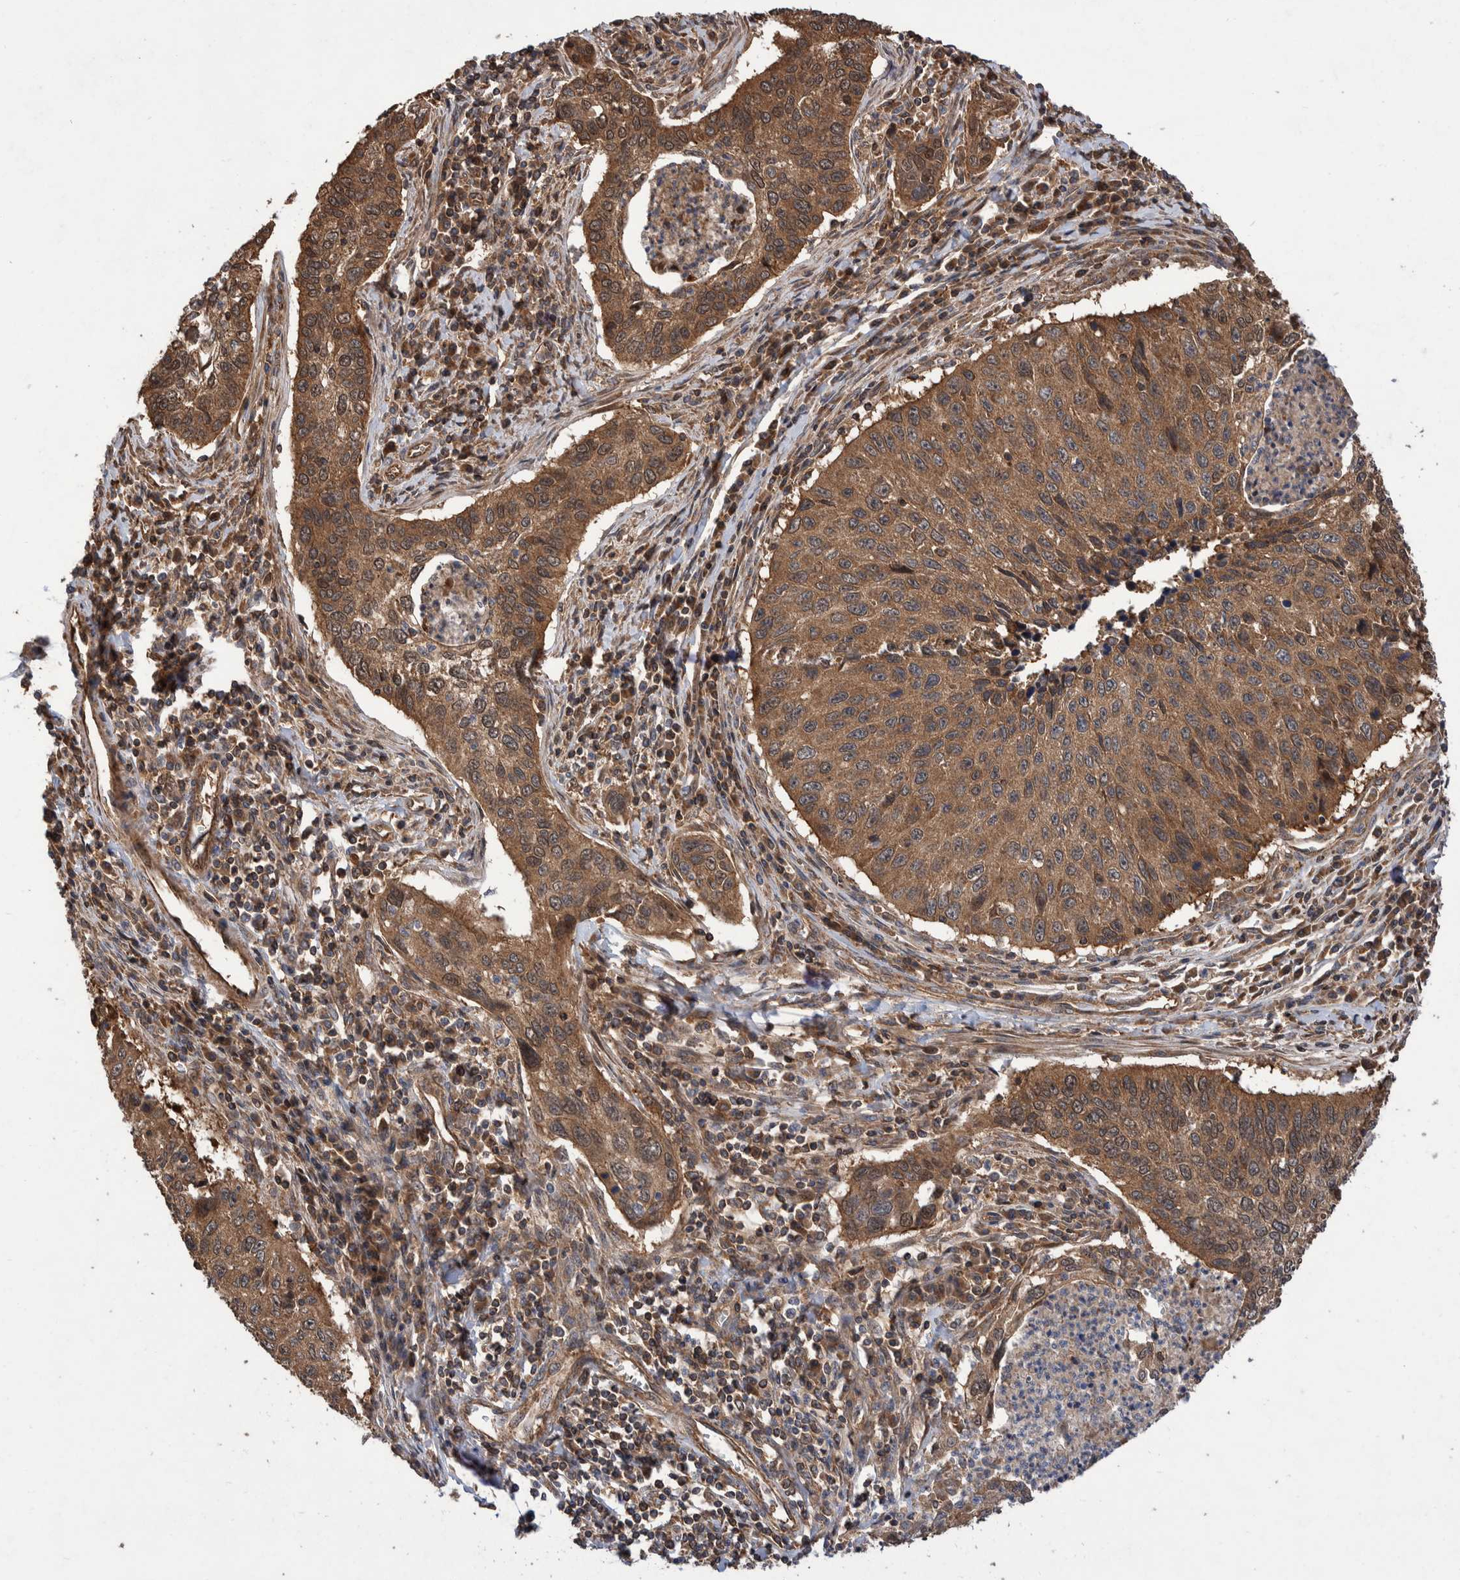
{"staining": {"intensity": "moderate", "quantity": ">75%", "location": "cytoplasmic/membranous"}, "tissue": "cervical cancer", "cell_type": "Tumor cells", "image_type": "cancer", "snomed": [{"axis": "morphology", "description": "Squamous cell carcinoma, NOS"}, {"axis": "topography", "description": "Cervix"}], "caption": "A high-resolution histopathology image shows IHC staining of squamous cell carcinoma (cervical), which exhibits moderate cytoplasmic/membranous expression in about >75% of tumor cells.", "gene": "VBP1", "patient": {"sex": "female", "age": 53}}